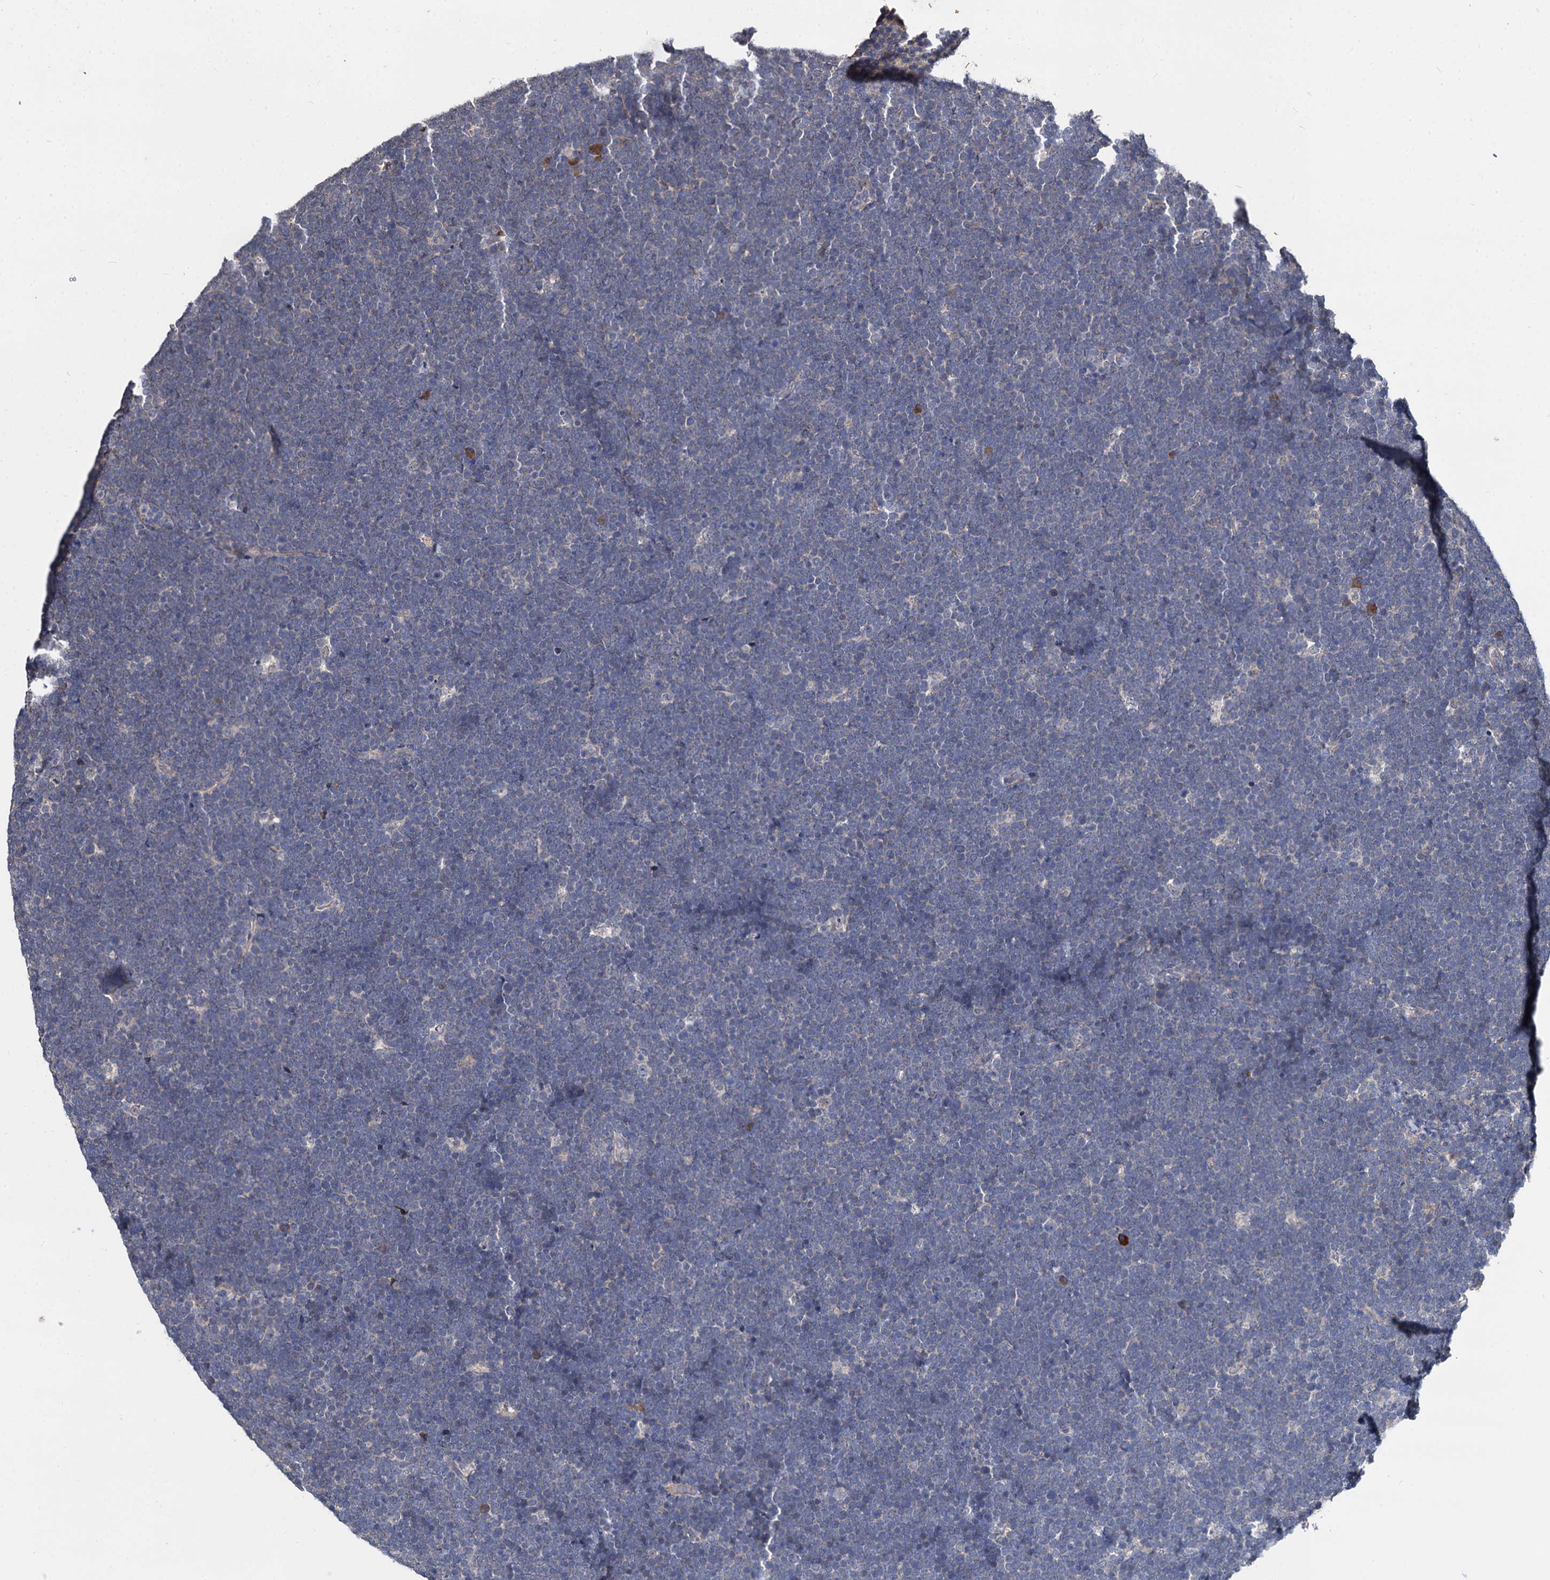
{"staining": {"intensity": "negative", "quantity": "none", "location": "none"}, "tissue": "lymphoma", "cell_type": "Tumor cells", "image_type": "cancer", "snomed": [{"axis": "morphology", "description": "Malignant lymphoma, non-Hodgkin's type, High grade"}, {"axis": "topography", "description": "Lymph node"}], "caption": "The histopathology image exhibits no staining of tumor cells in lymphoma.", "gene": "CCDC184", "patient": {"sex": "male", "age": 13}}